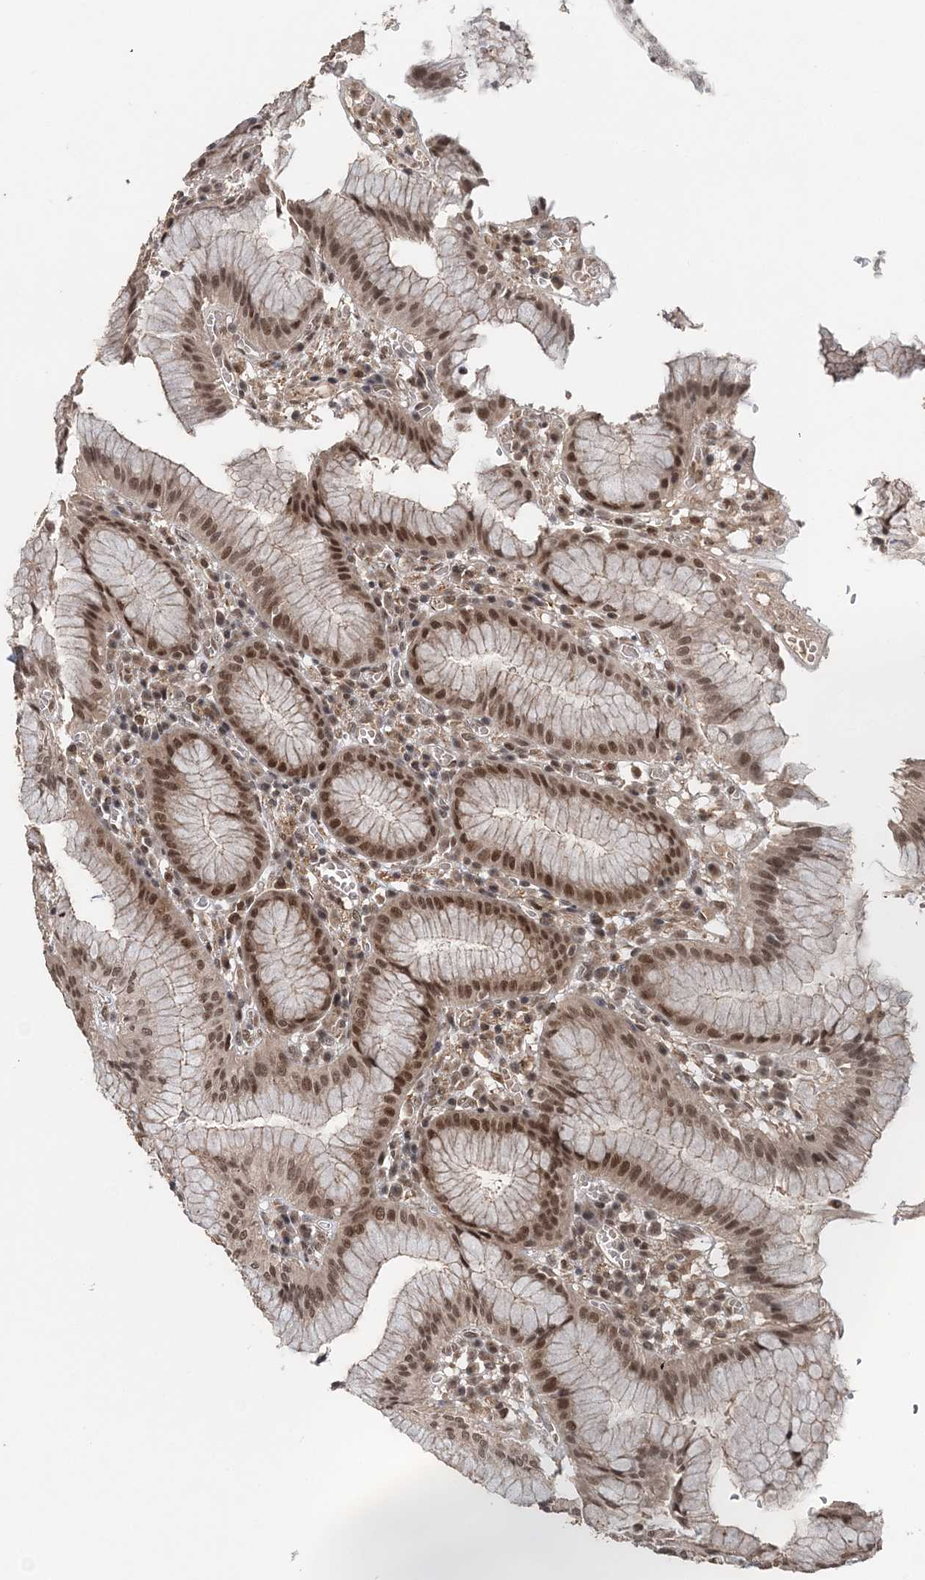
{"staining": {"intensity": "moderate", "quantity": ">75%", "location": "cytoplasmic/membranous,nuclear"}, "tissue": "stomach", "cell_type": "Glandular cells", "image_type": "normal", "snomed": [{"axis": "morphology", "description": "Normal tissue, NOS"}, {"axis": "topography", "description": "Stomach"}], "caption": "About >75% of glandular cells in benign stomach show moderate cytoplasmic/membranous,nuclear protein expression as visualized by brown immunohistochemical staining.", "gene": "TSHZ2", "patient": {"sex": "male", "age": 55}}